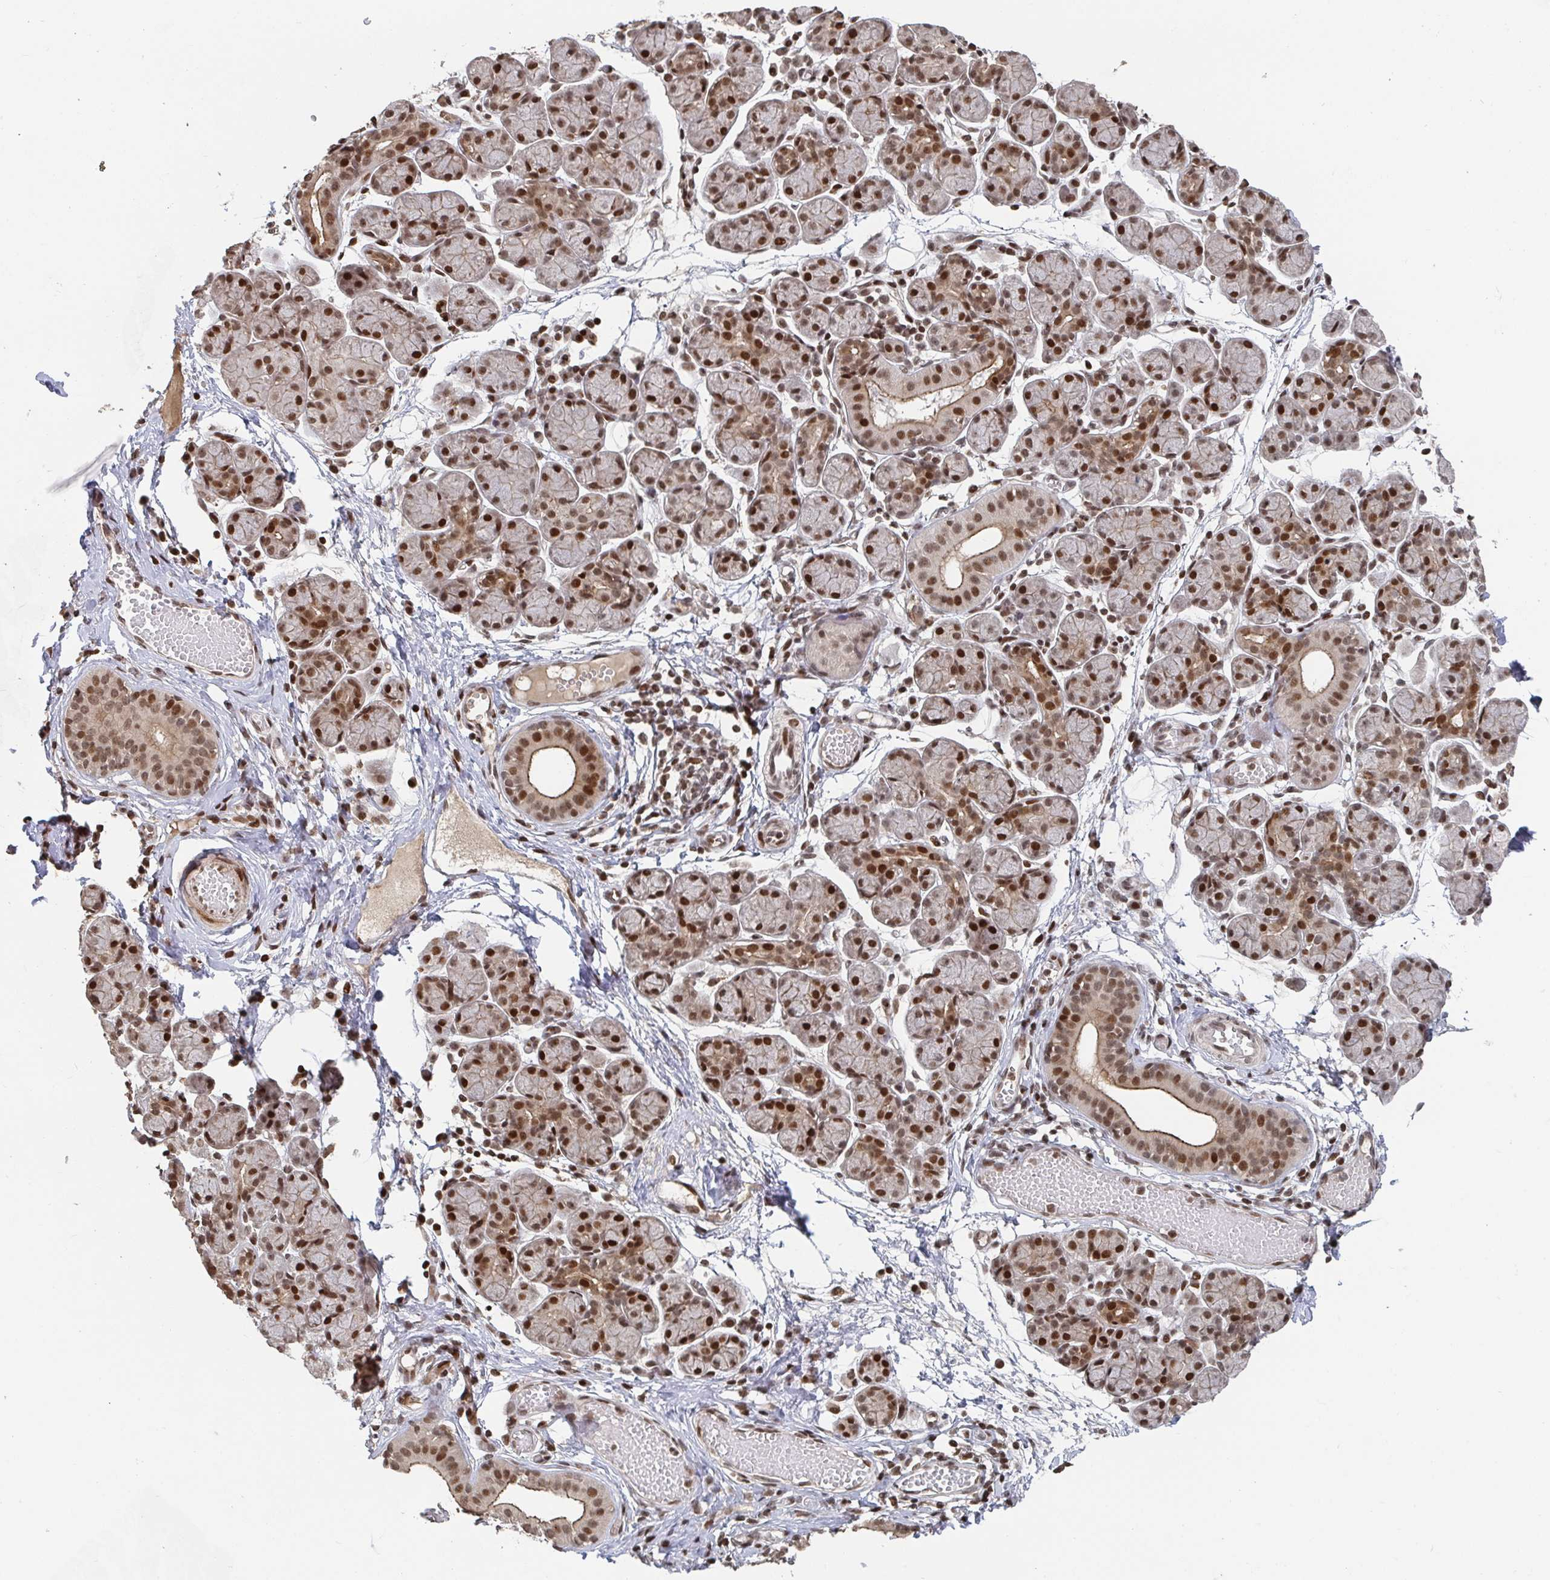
{"staining": {"intensity": "moderate", "quantity": "25%-75%", "location": "cytoplasmic/membranous,nuclear"}, "tissue": "salivary gland", "cell_type": "Glandular cells", "image_type": "normal", "snomed": [{"axis": "morphology", "description": "Normal tissue, NOS"}, {"axis": "morphology", "description": "Inflammation, NOS"}, {"axis": "topography", "description": "Lymph node"}, {"axis": "topography", "description": "Salivary gland"}], "caption": "A medium amount of moderate cytoplasmic/membranous,nuclear positivity is appreciated in approximately 25%-75% of glandular cells in benign salivary gland. The protein of interest is stained brown, and the nuclei are stained in blue (DAB IHC with brightfield microscopy, high magnification).", "gene": "ZDHHC12", "patient": {"sex": "male", "age": 3}}